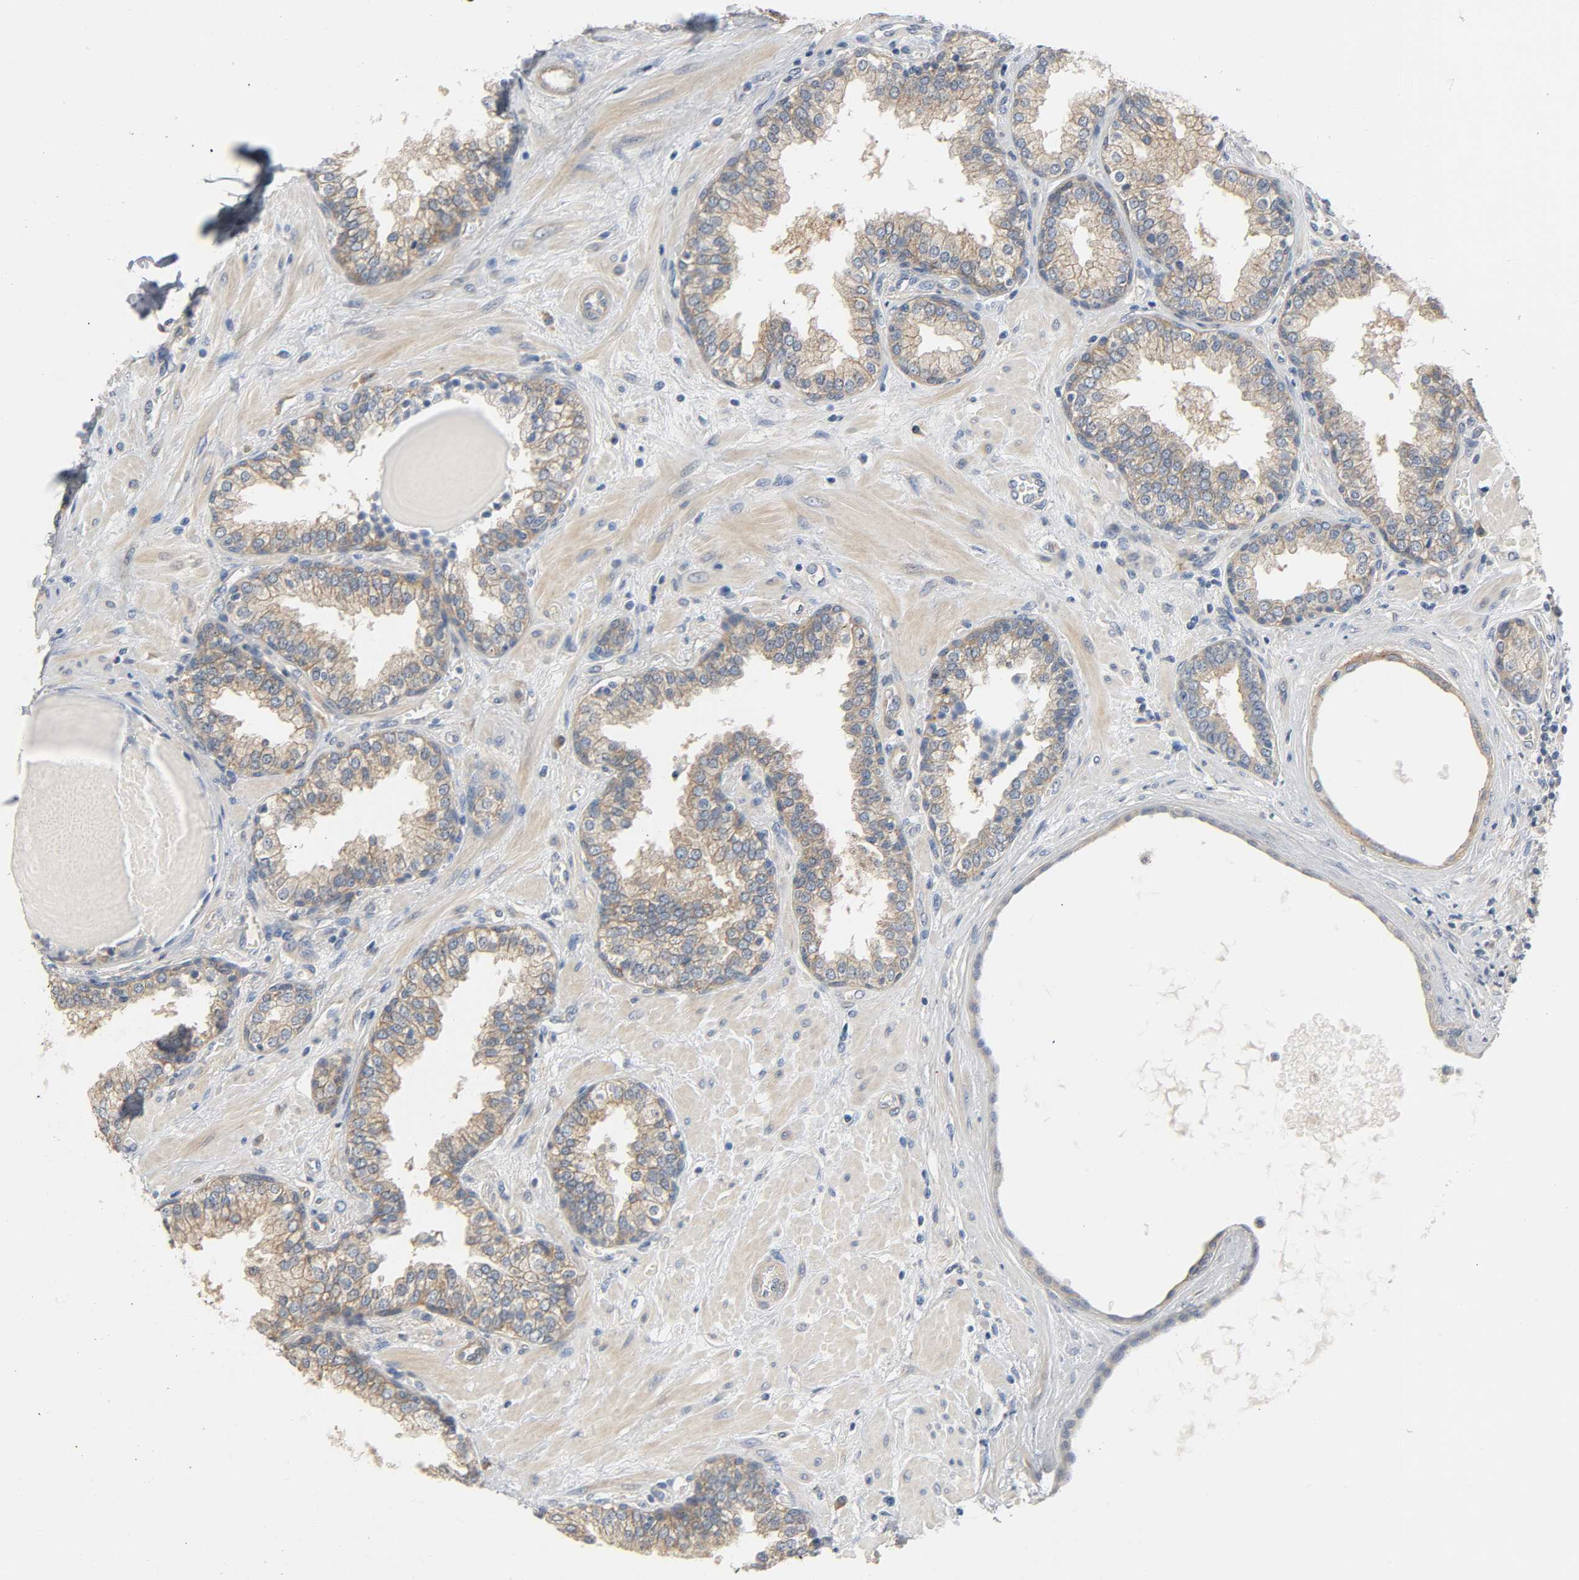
{"staining": {"intensity": "moderate", "quantity": ">75%", "location": "cytoplasmic/membranous"}, "tissue": "prostate", "cell_type": "Glandular cells", "image_type": "normal", "snomed": [{"axis": "morphology", "description": "Normal tissue, NOS"}, {"axis": "topography", "description": "Prostate"}], "caption": "Protein analysis of normal prostate exhibits moderate cytoplasmic/membranous positivity in about >75% of glandular cells. Nuclei are stained in blue.", "gene": "ARPC1A", "patient": {"sex": "male", "age": 51}}